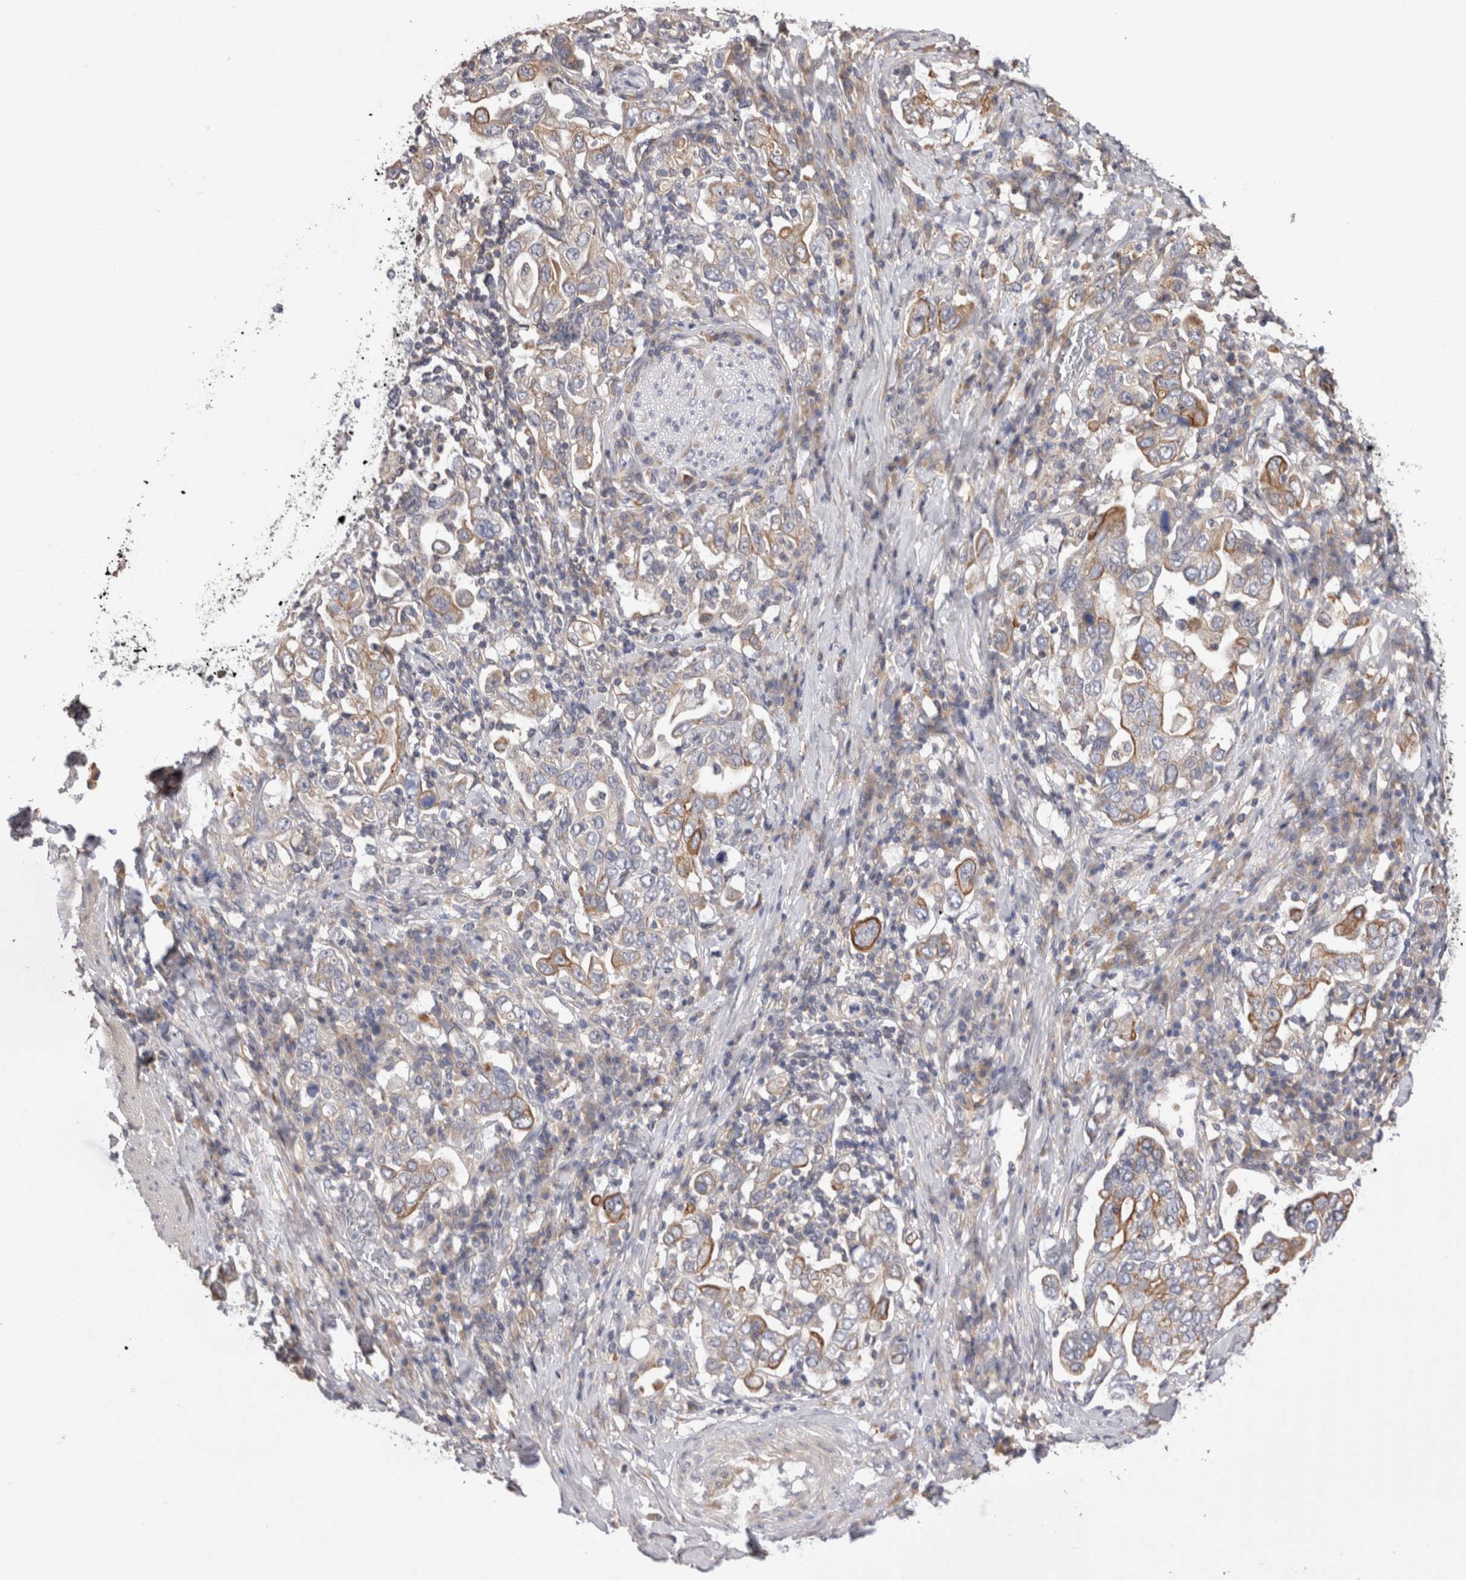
{"staining": {"intensity": "moderate", "quantity": "25%-75%", "location": "cytoplasmic/membranous"}, "tissue": "stomach cancer", "cell_type": "Tumor cells", "image_type": "cancer", "snomed": [{"axis": "morphology", "description": "Adenocarcinoma, NOS"}, {"axis": "topography", "description": "Stomach, upper"}], "caption": "Immunohistochemical staining of human stomach cancer shows medium levels of moderate cytoplasmic/membranous protein positivity in about 25%-75% of tumor cells.", "gene": "SMAP2", "patient": {"sex": "male", "age": 62}}